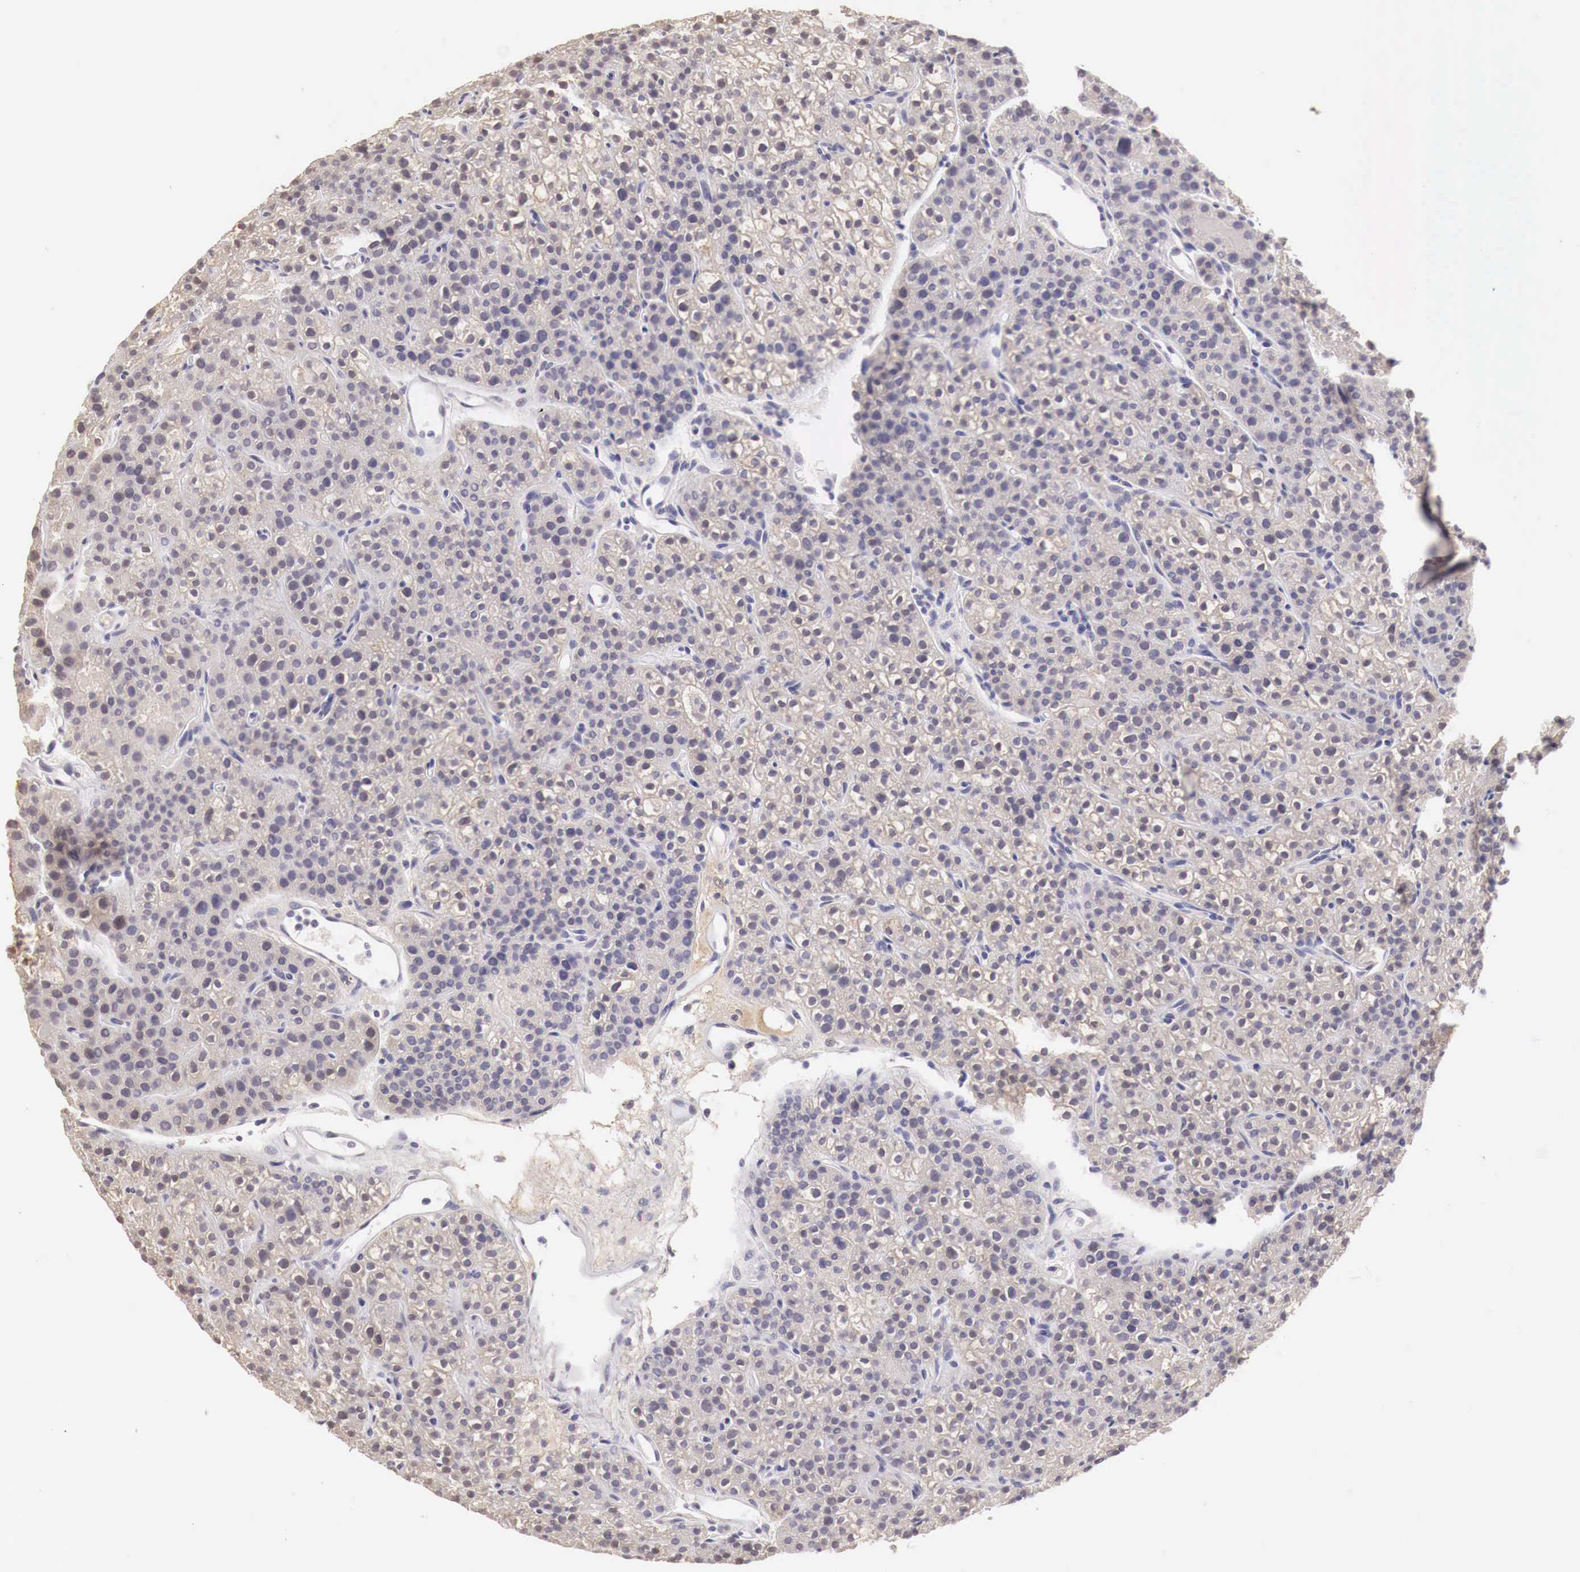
{"staining": {"intensity": "weak", "quantity": "<25%", "location": "nuclear"}, "tissue": "parathyroid gland", "cell_type": "Glandular cells", "image_type": "normal", "snomed": [{"axis": "morphology", "description": "Normal tissue, NOS"}, {"axis": "topography", "description": "Parathyroid gland"}], "caption": "High power microscopy photomicrograph of an immunohistochemistry histopathology image of unremarkable parathyroid gland, revealing no significant expression in glandular cells. (DAB (3,3'-diaminobenzidine) IHC visualized using brightfield microscopy, high magnification).", "gene": "UBA1", "patient": {"sex": "male", "age": 71}}